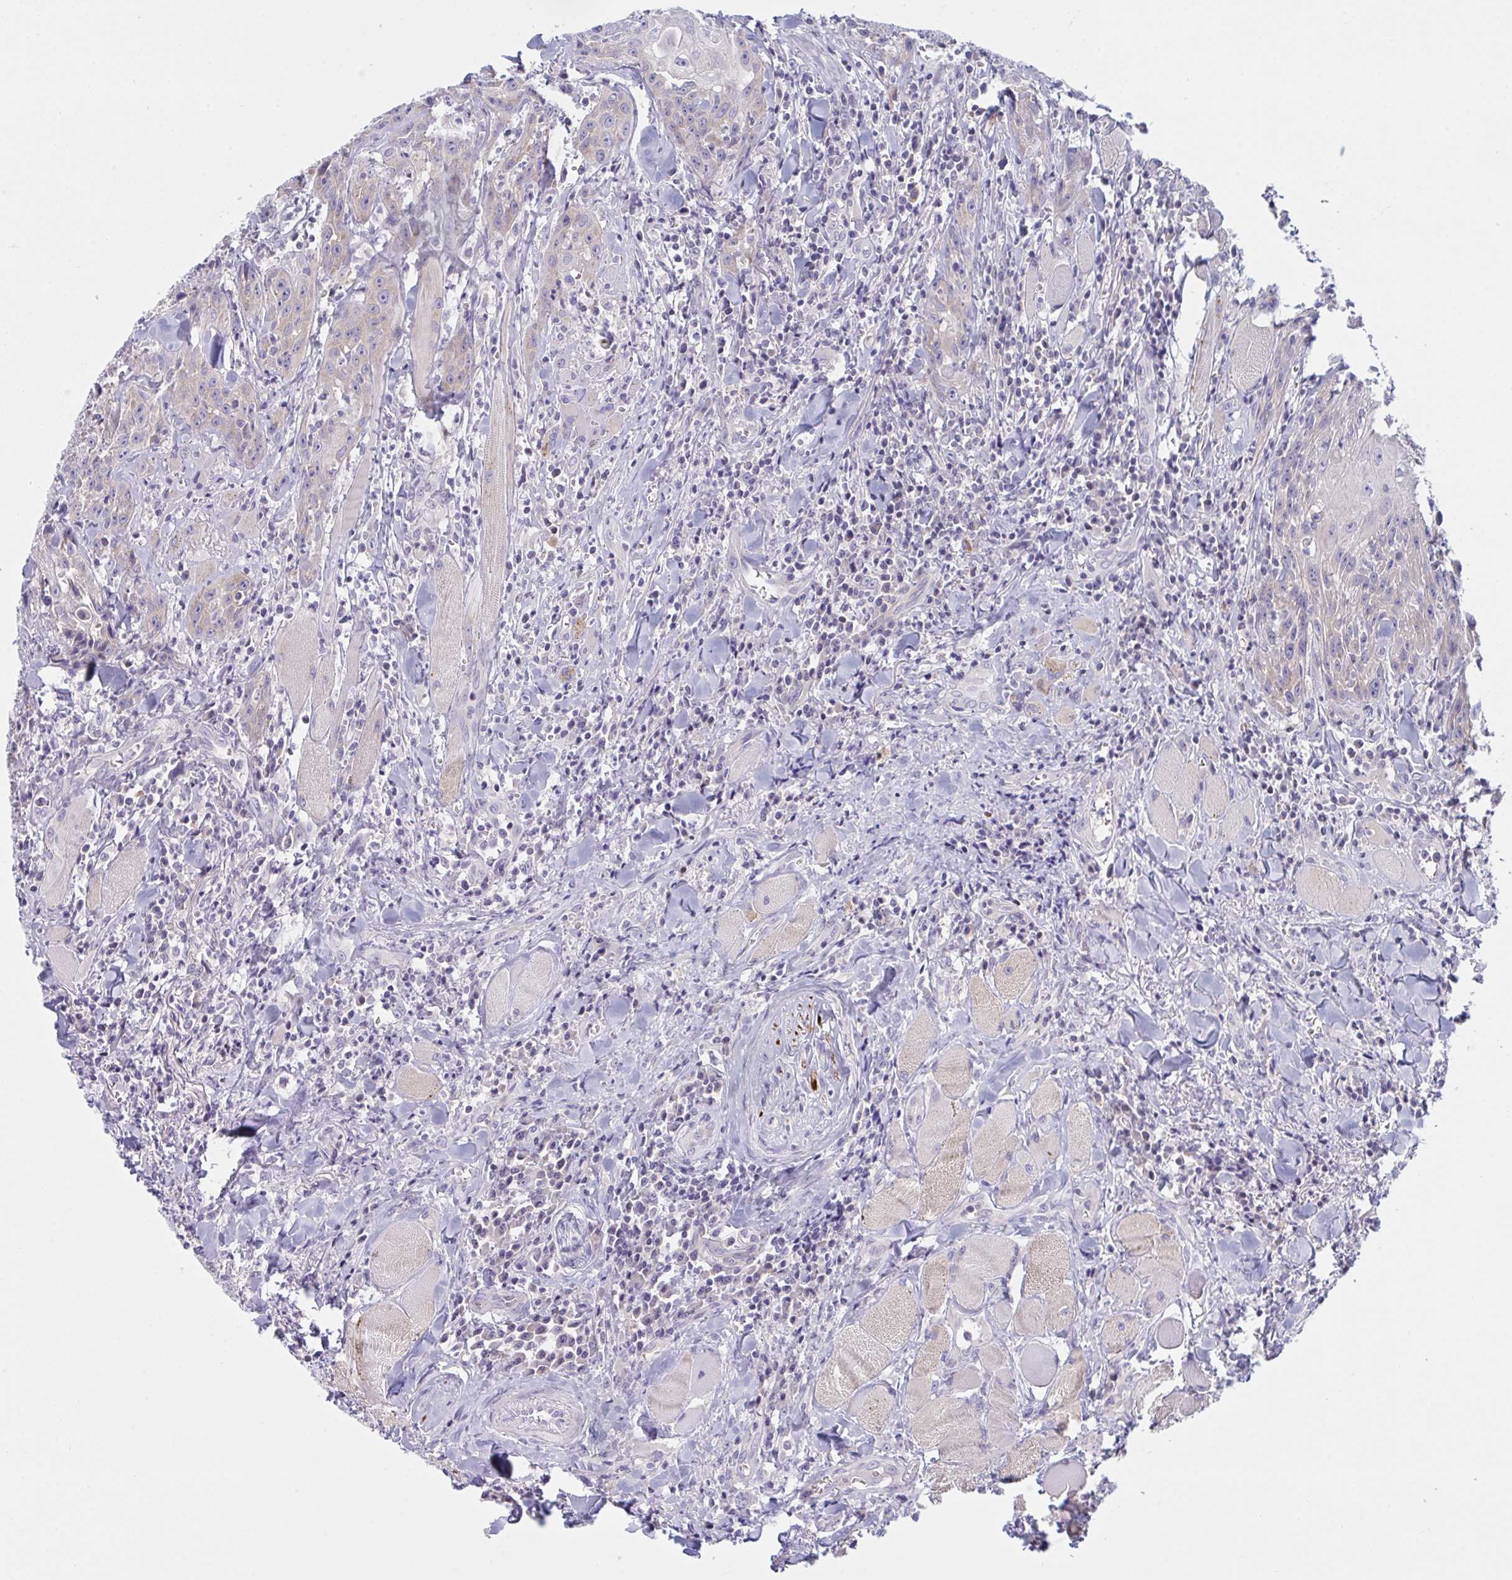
{"staining": {"intensity": "negative", "quantity": "none", "location": "none"}, "tissue": "head and neck cancer", "cell_type": "Tumor cells", "image_type": "cancer", "snomed": [{"axis": "morphology", "description": "Normal tissue, NOS"}, {"axis": "morphology", "description": "Squamous cell carcinoma, NOS"}, {"axis": "topography", "description": "Oral tissue"}, {"axis": "topography", "description": "Head-Neck"}], "caption": "Tumor cells show no significant protein expression in head and neck cancer. (Immunohistochemistry (ihc), brightfield microscopy, high magnification).", "gene": "NAA30", "patient": {"sex": "female", "age": 70}}